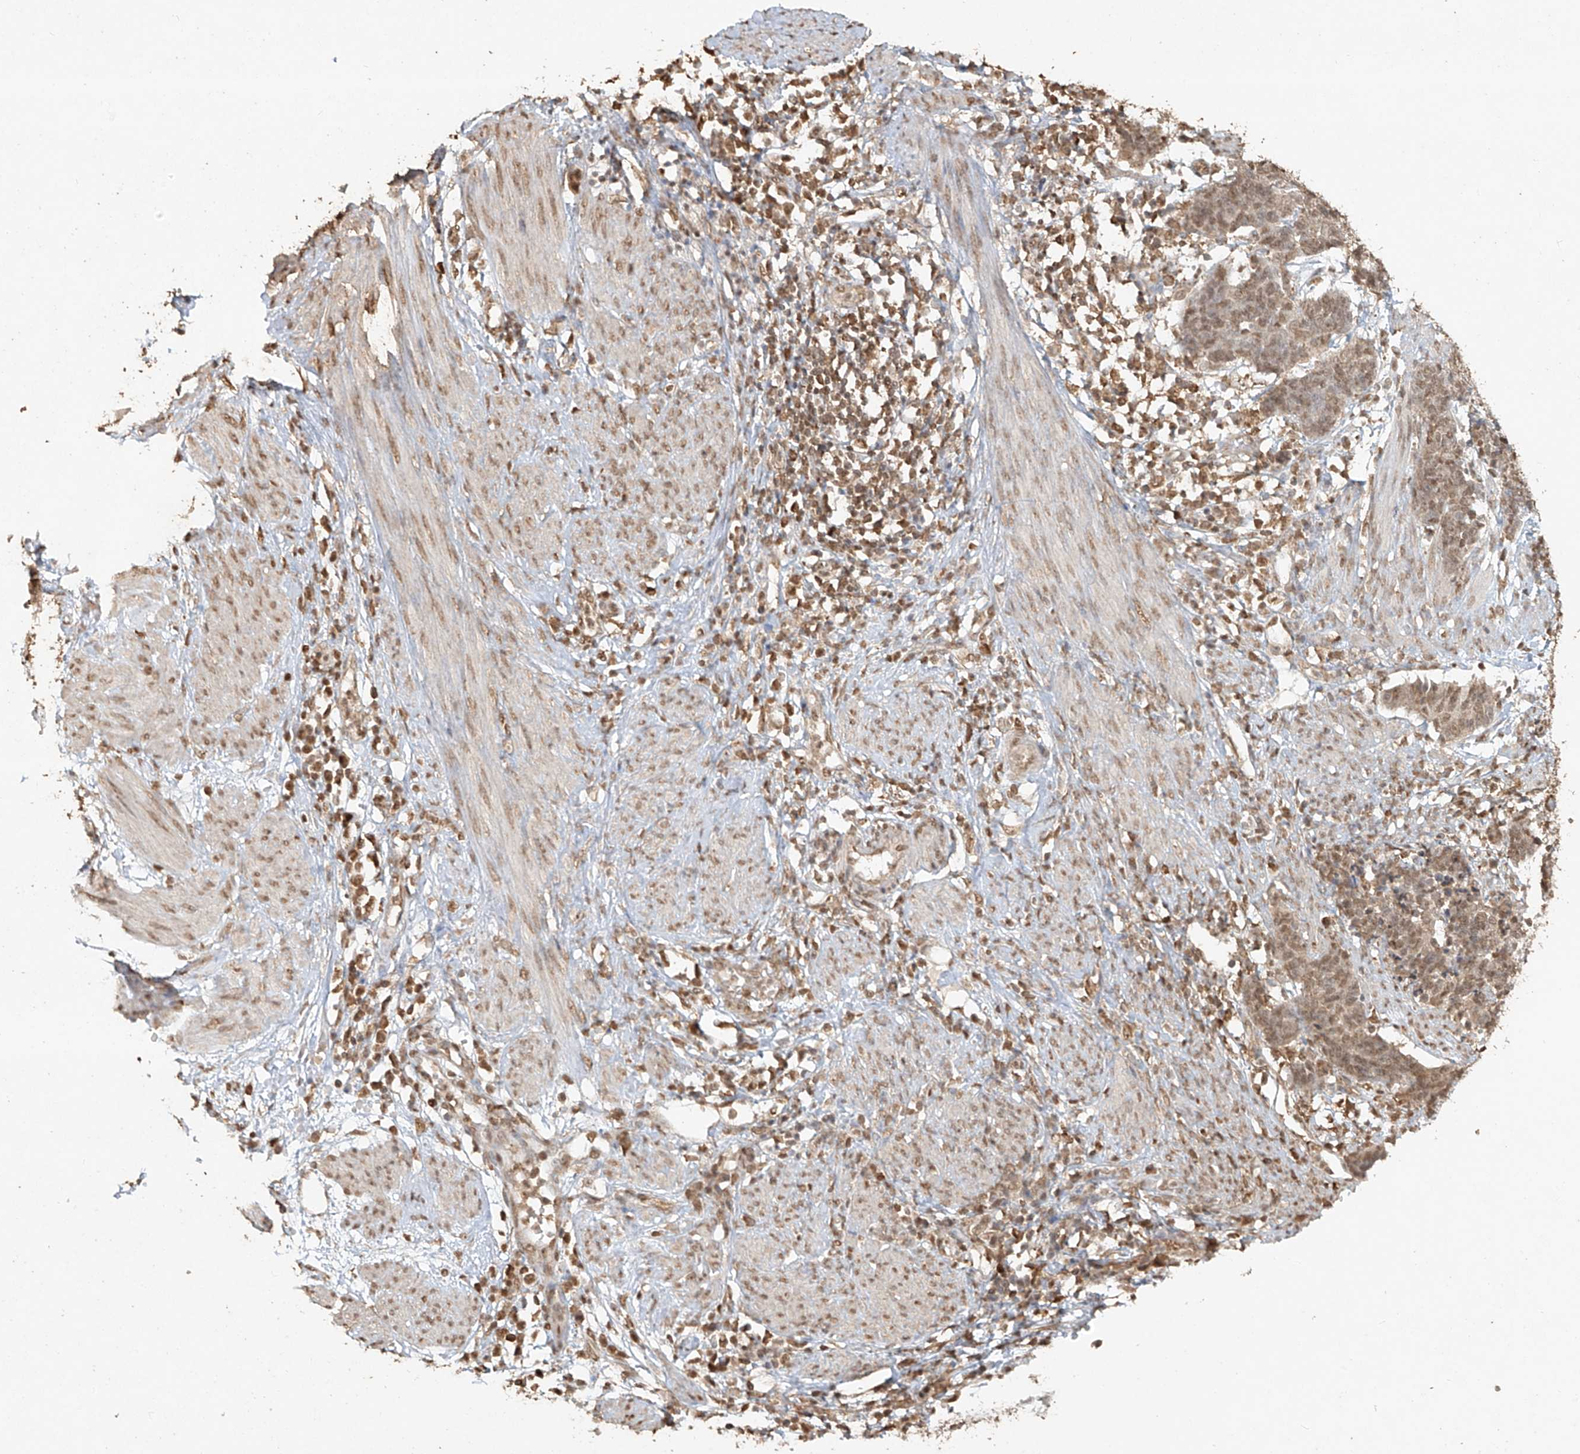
{"staining": {"intensity": "moderate", "quantity": ">75%", "location": "nuclear"}, "tissue": "cervical cancer", "cell_type": "Tumor cells", "image_type": "cancer", "snomed": [{"axis": "morphology", "description": "Squamous cell carcinoma, NOS"}, {"axis": "topography", "description": "Cervix"}], "caption": "Immunohistochemical staining of cervical cancer demonstrates medium levels of moderate nuclear staining in about >75% of tumor cells. (IHC, brightfield microscopy, high magnification).", "gene": "TIGAR", "patient": {"sex": "female", "age": 35}}